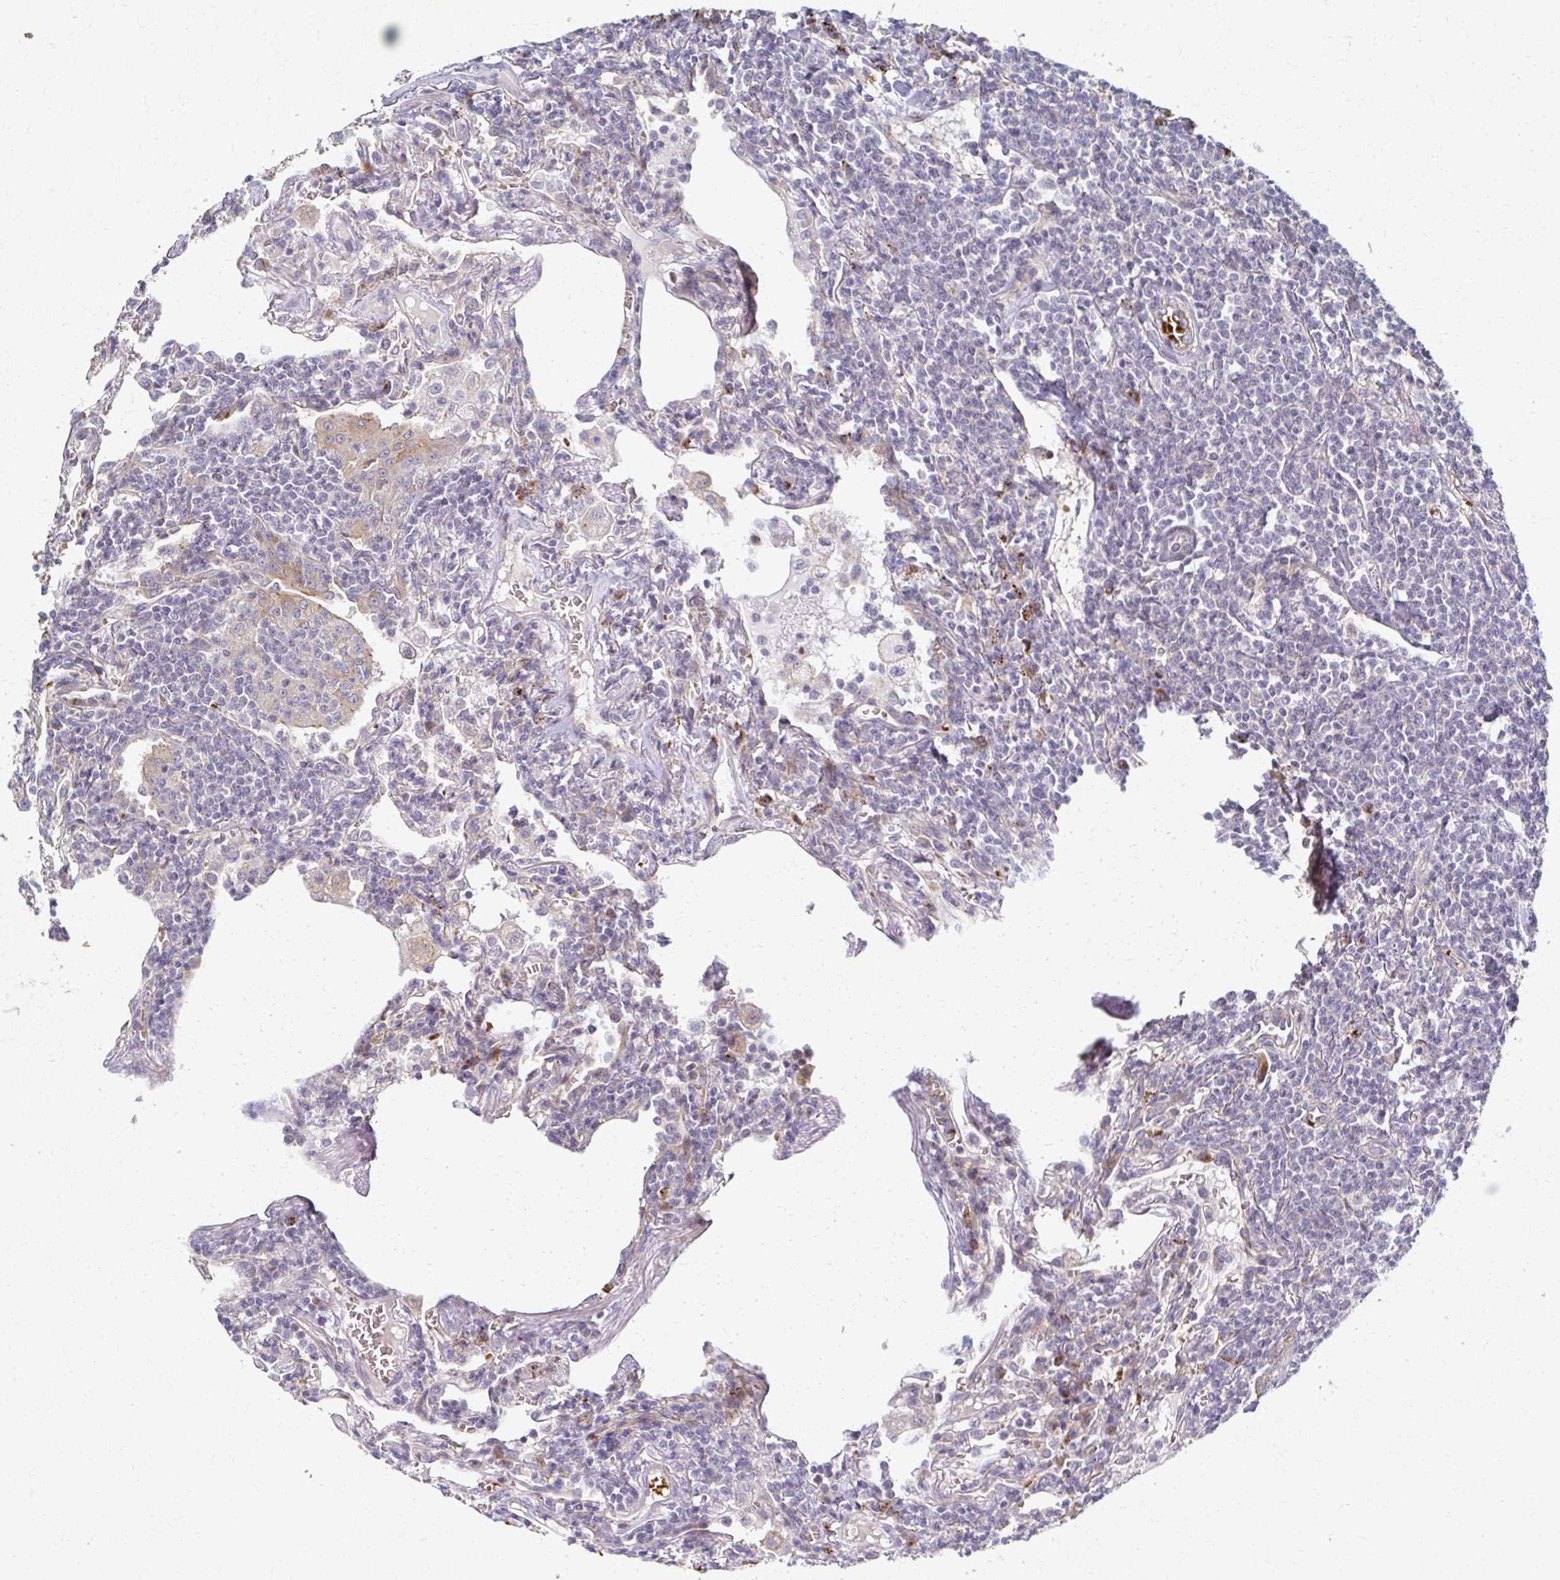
{"staining": {"intensity": "negative", "quantity": "none", "location": "none"}, "tissue": "lymphoma", "cell_type": "Tumor cells", "image_type": "cancer", "snomed": [{"axis": "morphology", "description": "Malignant lymphoma, non-Hodgkin's type, Low grade"}, {"axis": "topography", "description": "Lung"}], "caption": "IHC of malignant lymphoma, non-Hodgkin's type (low-grade) reveals no positivity in tumor cells. The staining was performed using DAB (3,3'-diaminobenzidine) to visualize the protein expression in brown, while the nuclei were stained in blue with hematoxylin (Magnification: 20x).", "gene": "SKA2", "patient": {"sex": "female", "age": 71}}